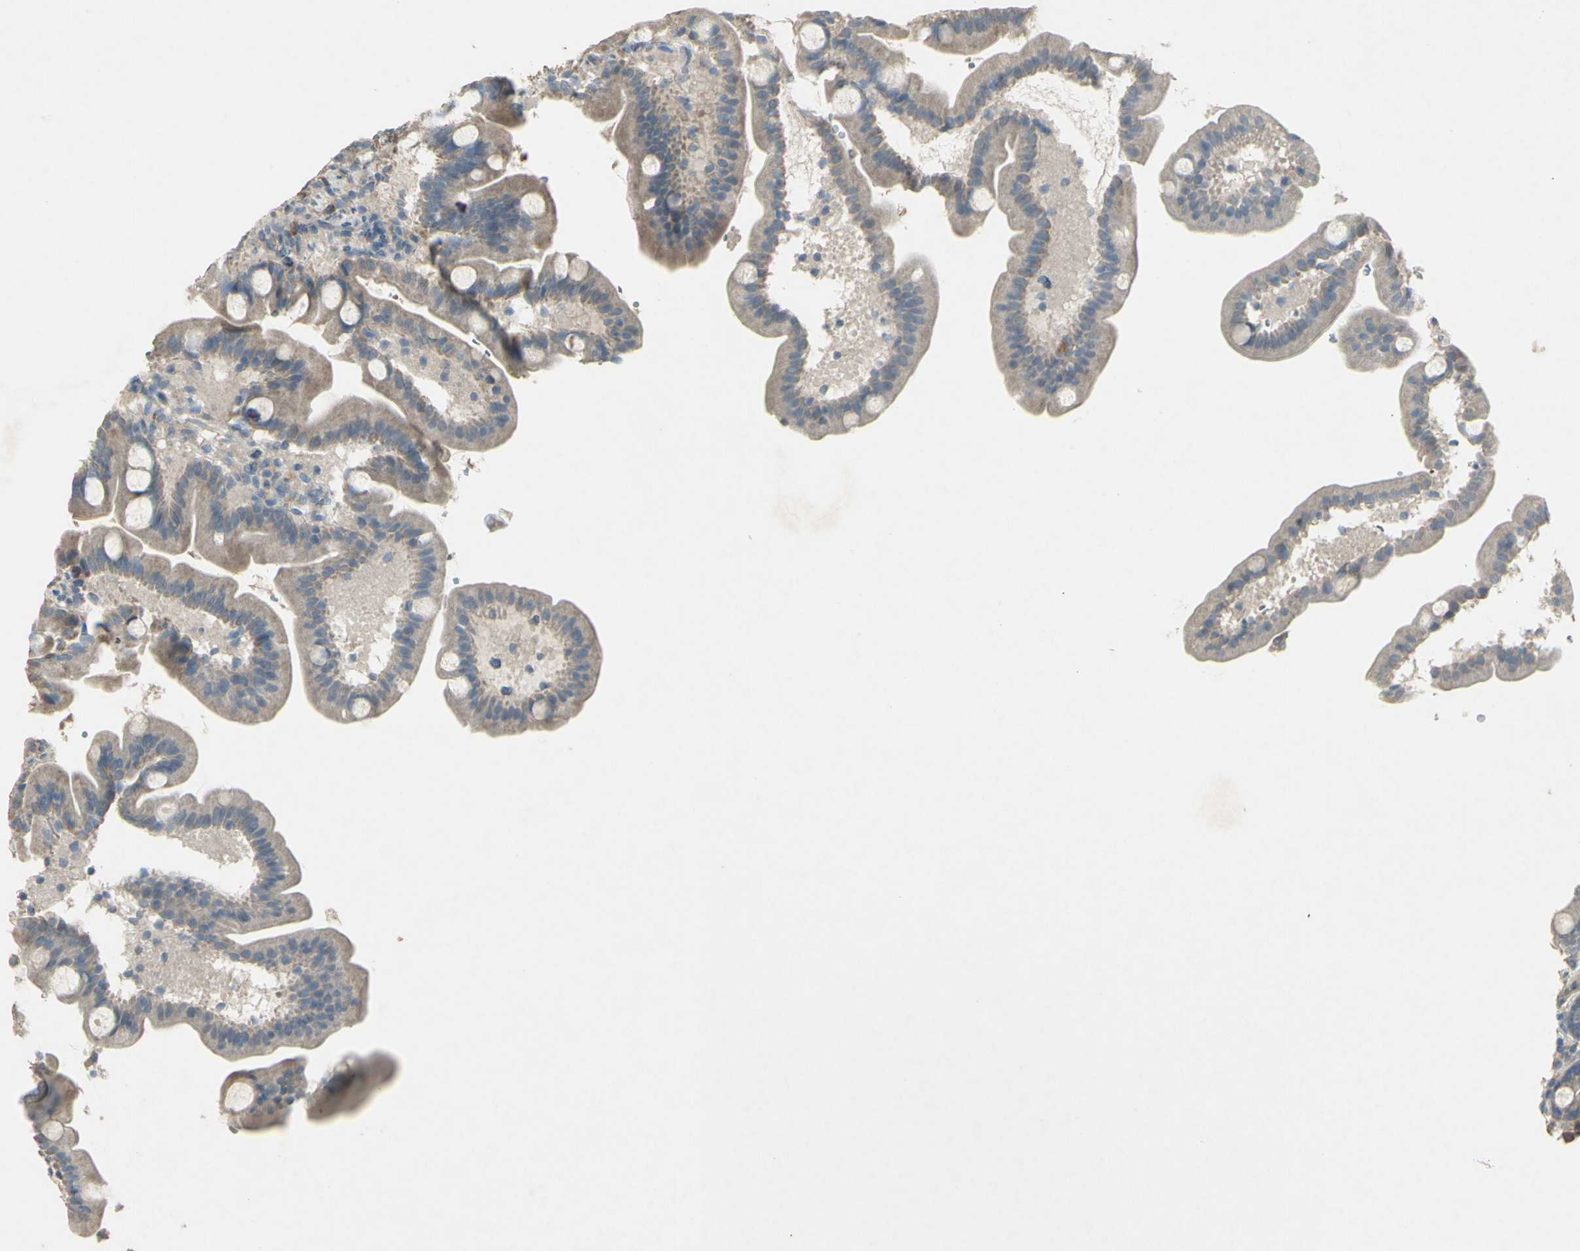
{"staining": {"intensity": "weak", "quantity": ">75%", "location": "cytoplasmic/membranous"}, "tissue": "duodenum", "cell_type": "Glandular cells", "image_type": "normal", "snomed": [{"axis": "morphology", "description": "Normal tissue, NOS"}, {"axis": "topography", "description": "Duodenum"}], "caption": "About >75% of glandular cells in benign duodenum display weak cytoplasmic/membranous protein expression as visualized by brown immunohistochemical staining.", "gene": "TIMM21", "patient": {"sex": "male", "age": 54}}